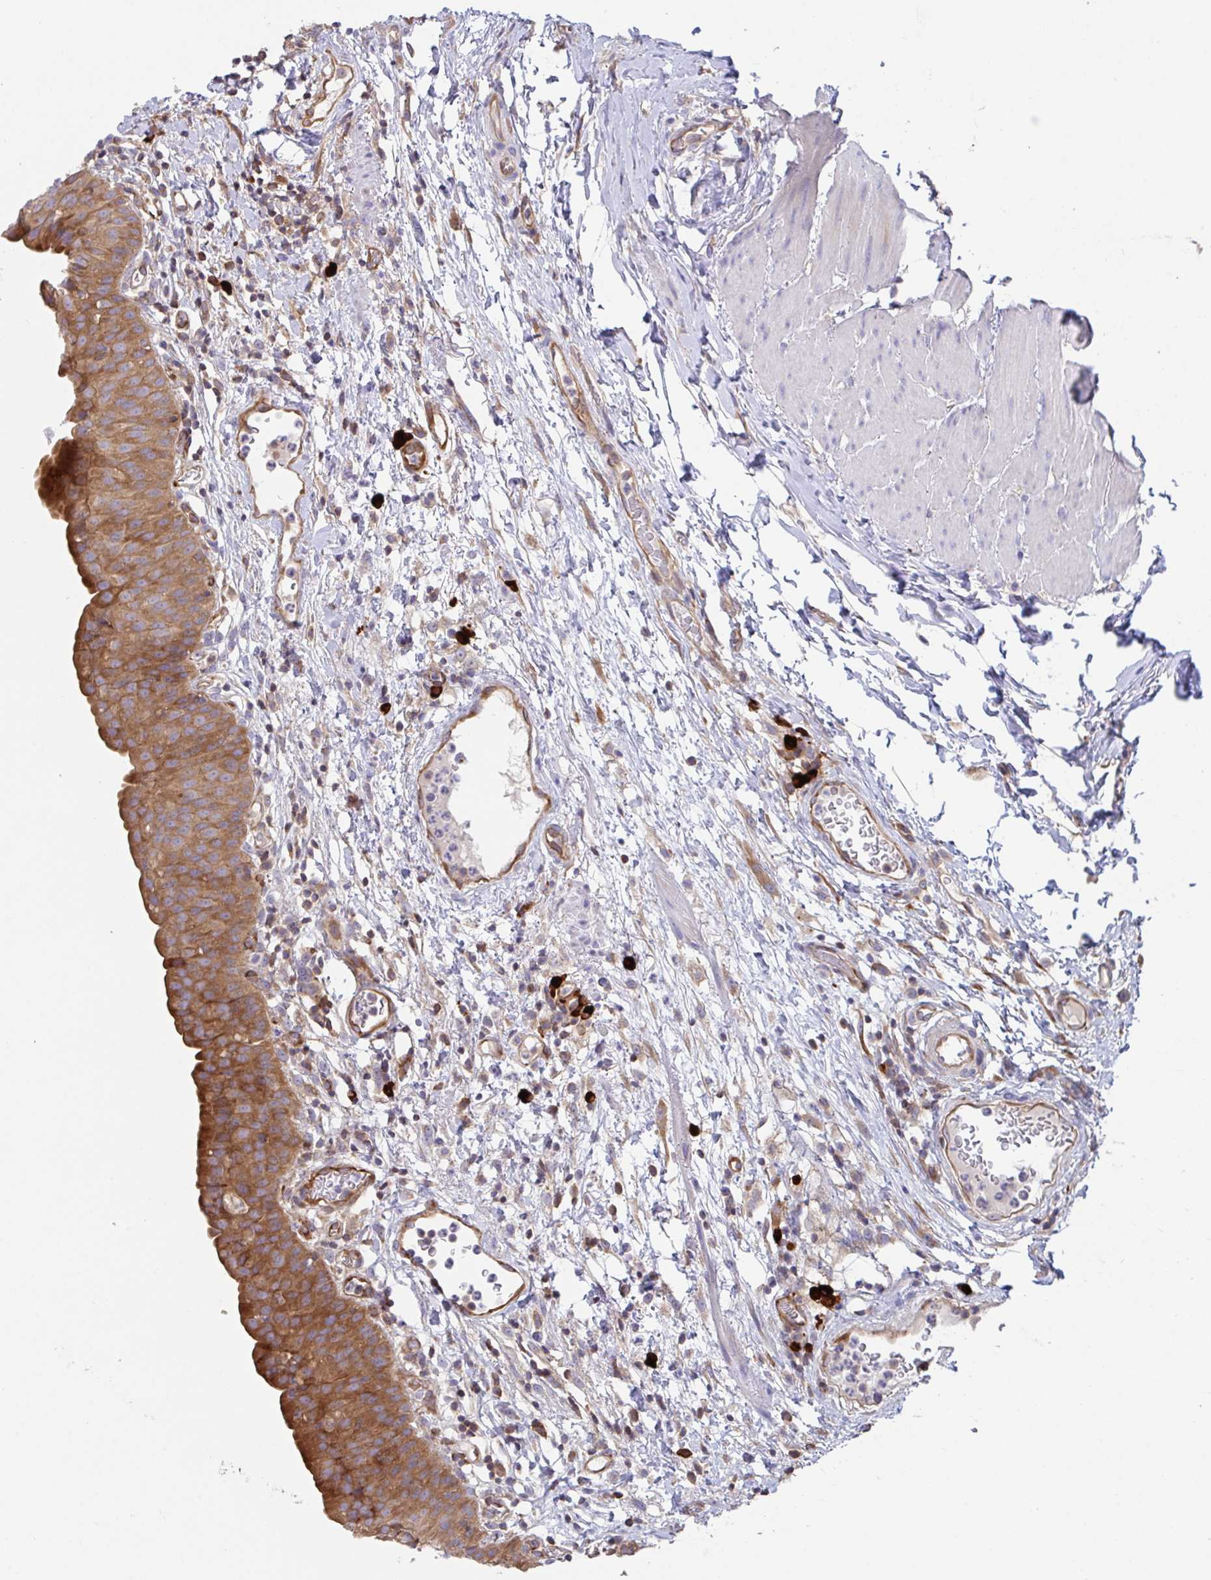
{"staining": {"intensity": "moderate", "quantity": ">75%", "location": "cytoplasmic/membranous"}, "tissue": "urinary bladder", "cell_type": "Urothelial cells", "image_type": "normal", "snomed": [{"axis": "morphology", "description": "Normal tissue, NOS"}, {"axis": "morphology", "description": "Inflammation, NOS"}, {"axis": "topography", "description": "Urinary bladder"}], "caption": "The micrograph reveals staining of benign urinary bladder, revealing moderate cytoplasmic/membranous protein staining (brown color) within urothelial cells. The protein is shown in brown color, while the nuclei are stained blue.", "gene": "YARS2", "patient": {"sex": "male", "age": 57}}